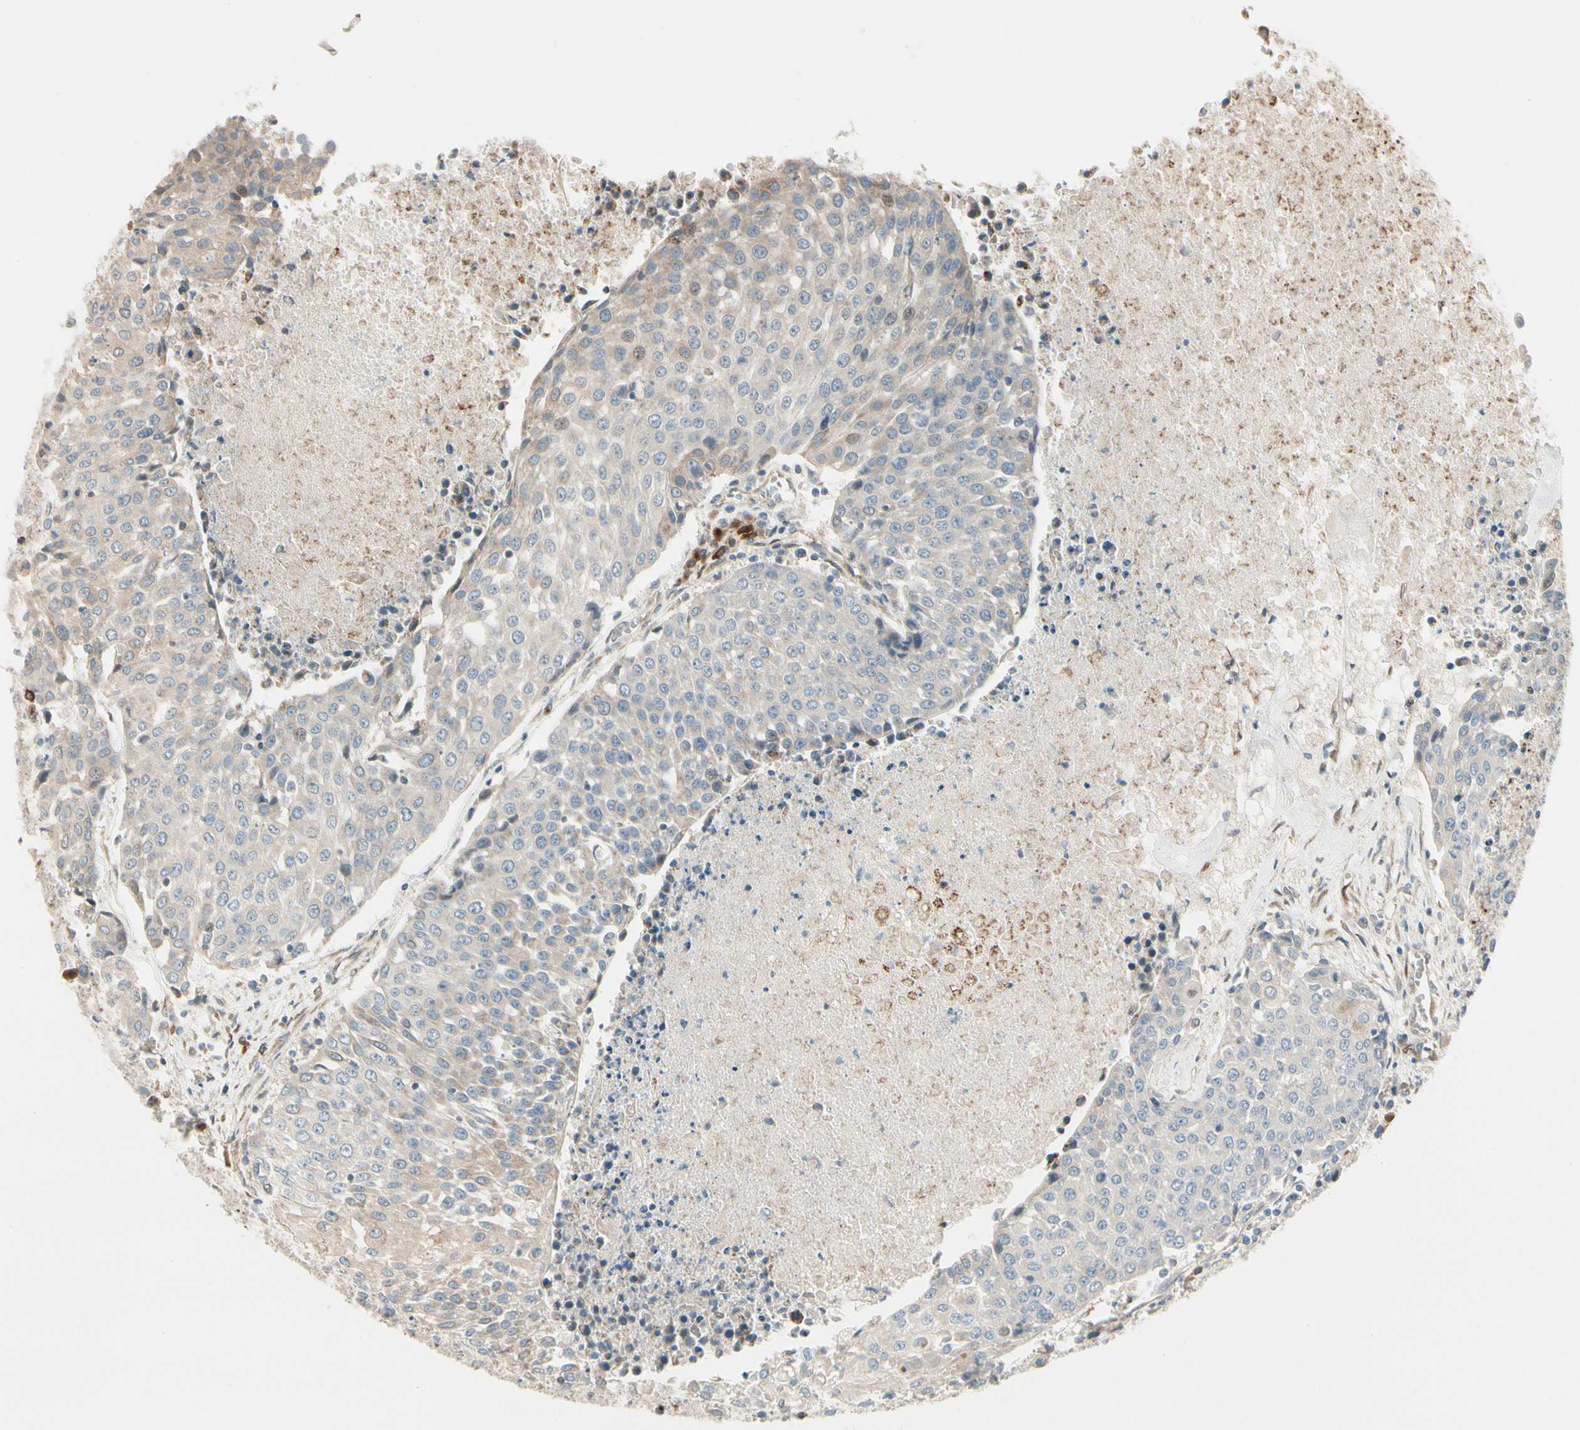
{"staining": {"intensity": "weak", "quantity": ">75%", "location": "cytoplasmic/membranous"}, "tissue": "urothelial cancer", "cell_type": "Tumor cells", "image_type": "cancer", "snomed": [{"axis": "morphology", "description": "Urothelial carcinoma, High grade"}, {"axis": "topography", "description": "Urinary bladder"}], "caption": "Urothelial carcinoma (high-grade) stained with IHC displays weak cytoplasmic/membranous positivity in approximately >75% of tumor cells. (Stains: DAB in brown, nuclei in blue, Microscopy: brightfield microscopy at high magnification).", "gene": "NUCB2", "patient": {"sex": "female", "age": 85}}